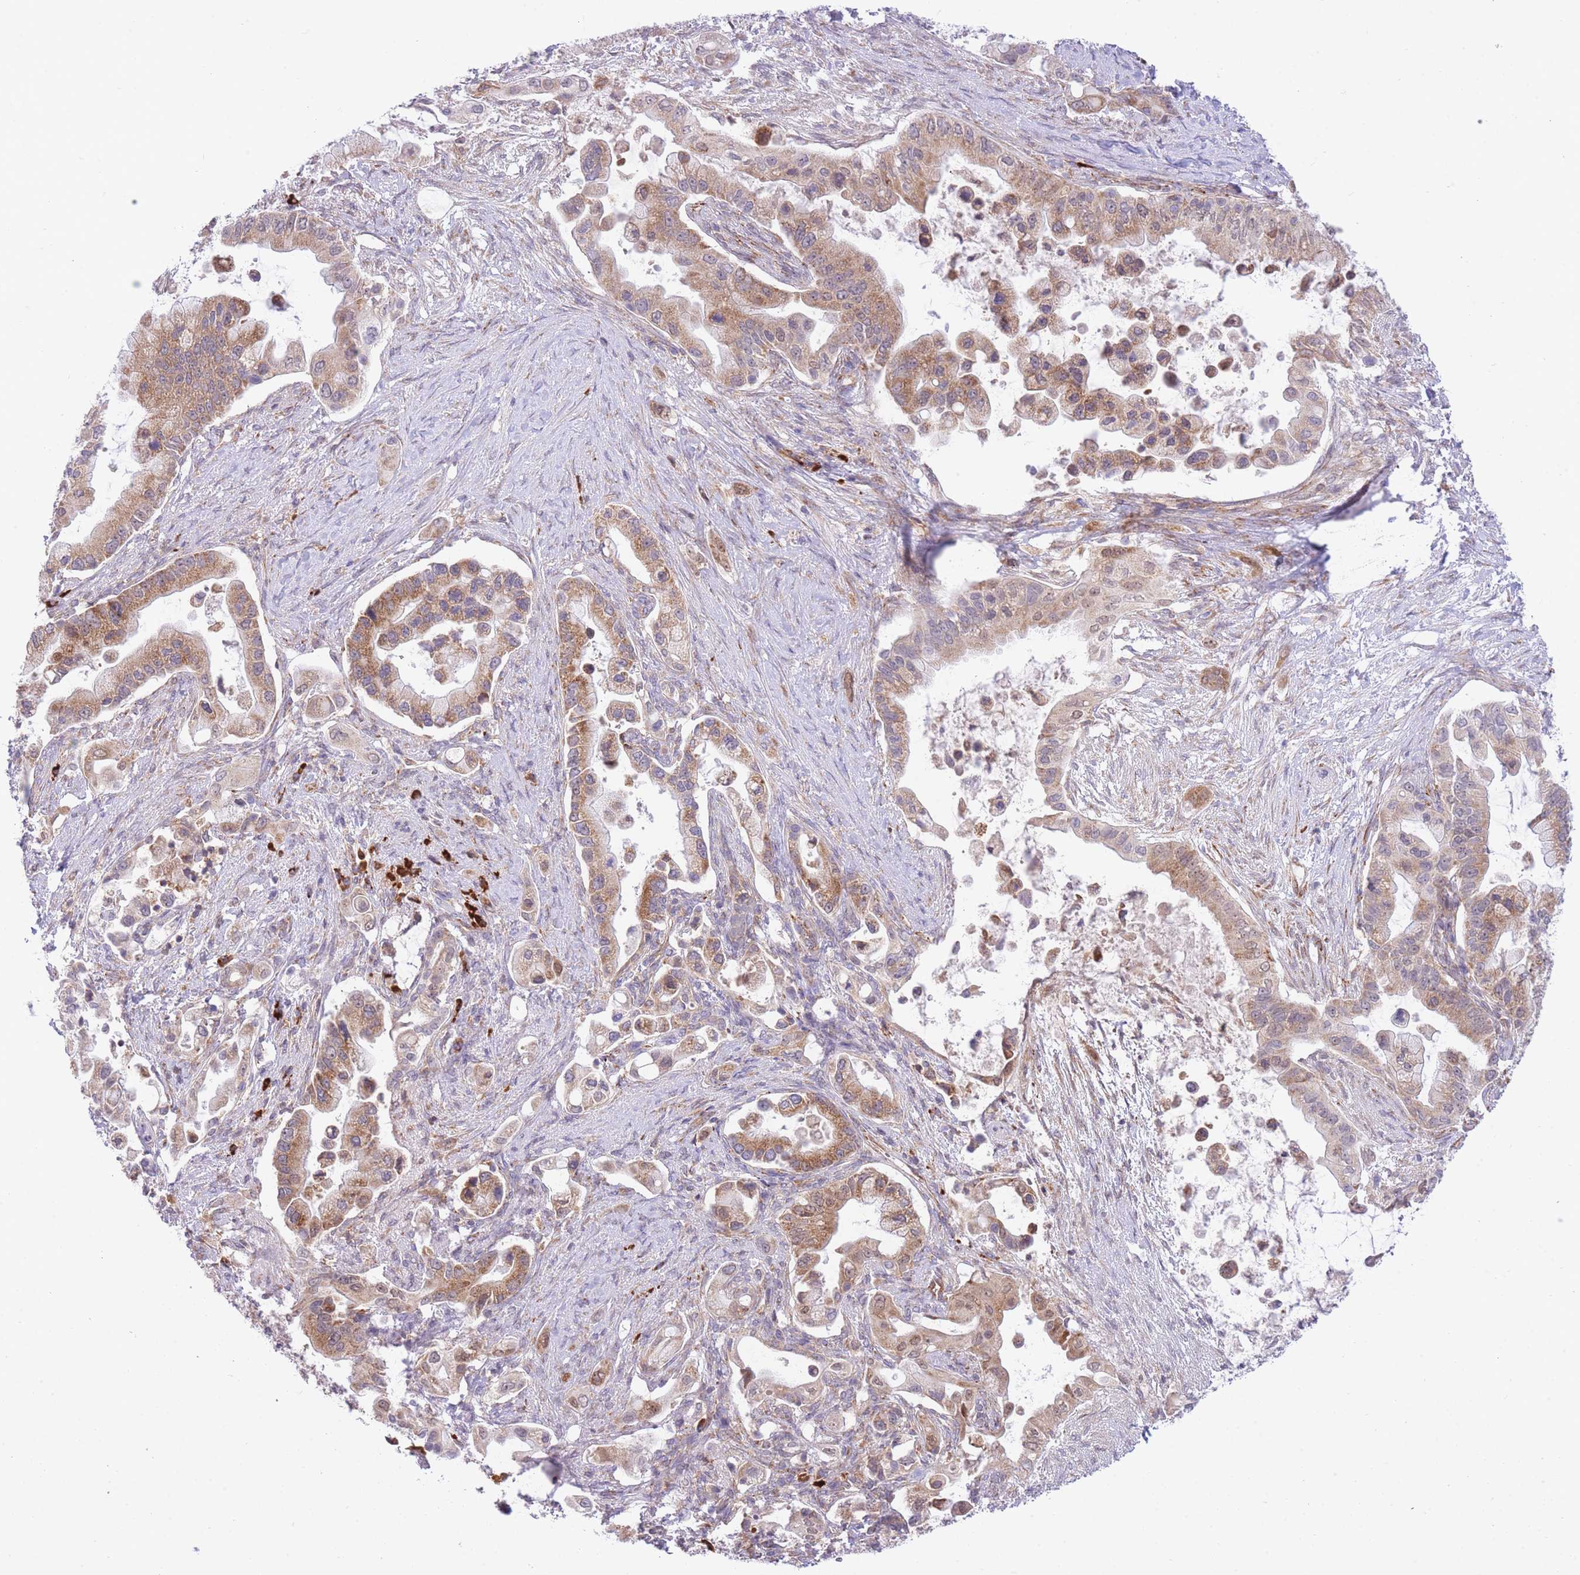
{"staining": {"intensity": "moderate", "quantity": ">75%", "location": "cytoplasmic/membranous"}, "tissue": "pancreatic cancer", "cell_type": "Tumor cells", "image_type": "cancer", "snomed": [{"axis": "morphology", "description": "Adenocarcinoma, NOS"}, {"axis": "topography", "description": "Pancreas"}], "caption": "About >75% of tumor cells in human pancreatic cancer (adenocarcinoma) display moderate cytoplasmic/membranous protein positivity as visualized by brown immunohistochemical staining.", "gene": "EXOSC8", "patient": {"sex": "male", "age": 57}}